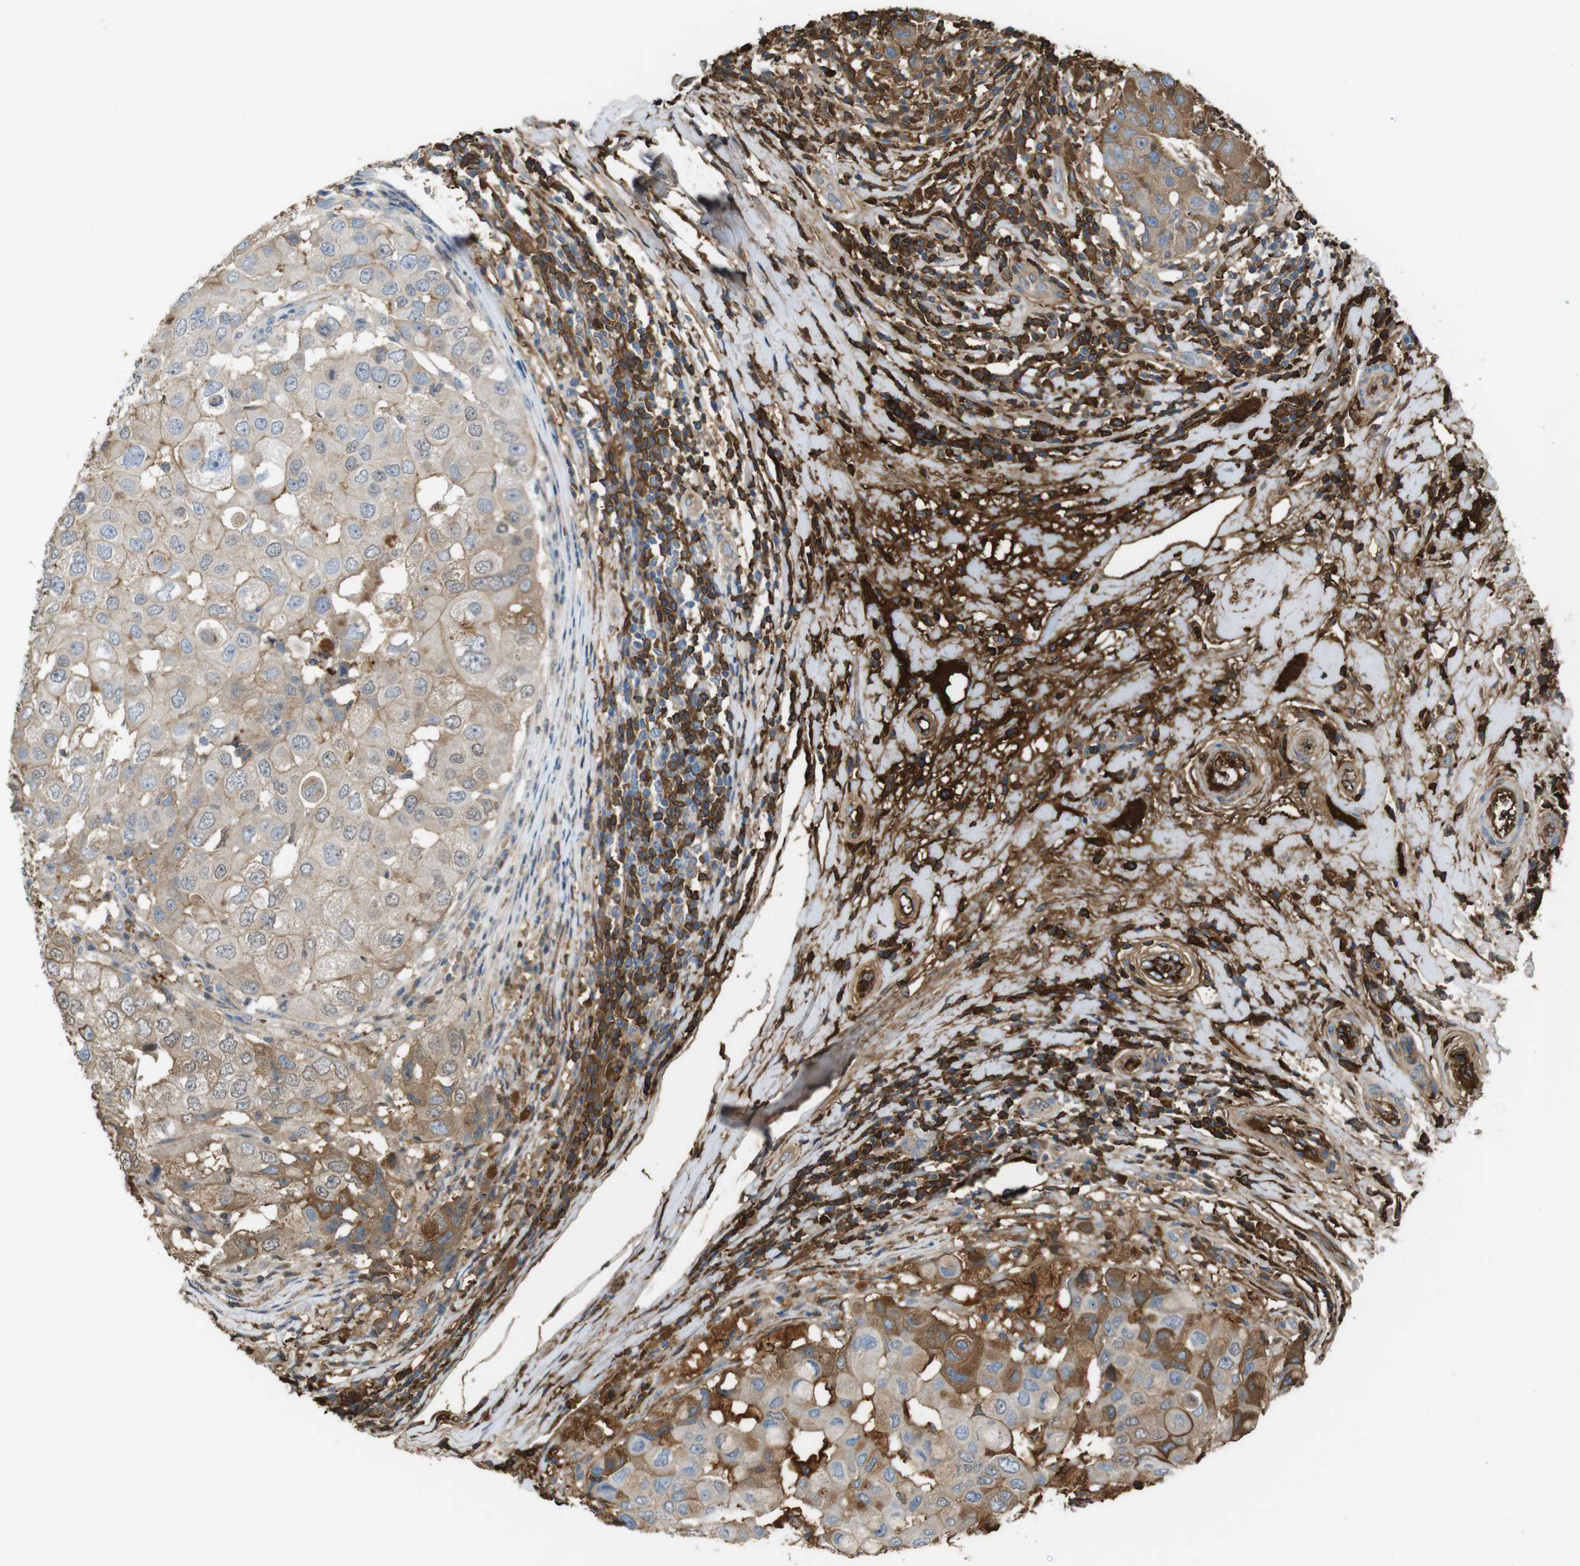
{"staining": {"intensity": "moderate", "quantity": "<25%", "location": "cytoplasmic/membranous"}, "tissue": "breast cancer", "cell_type": "Tumor cells", "image_type": "cancer", "snomed": [{"axis": "morphology", "description": "Duct carcinoma"}, {"axis": "topography", "description": "Breast"}], "caption": "A brown stain shows moderate cytoplasmic/membranous expression of a protein in breast cancer (infiltrating ductal carcinoma) tumor cells. (DAB (3,3'-diaminobenzidine) IHC, brown staining for protein, blue staining for nuclei).", "gene": "LTBP4", "patient": {"sex": "female", "age": 27}}